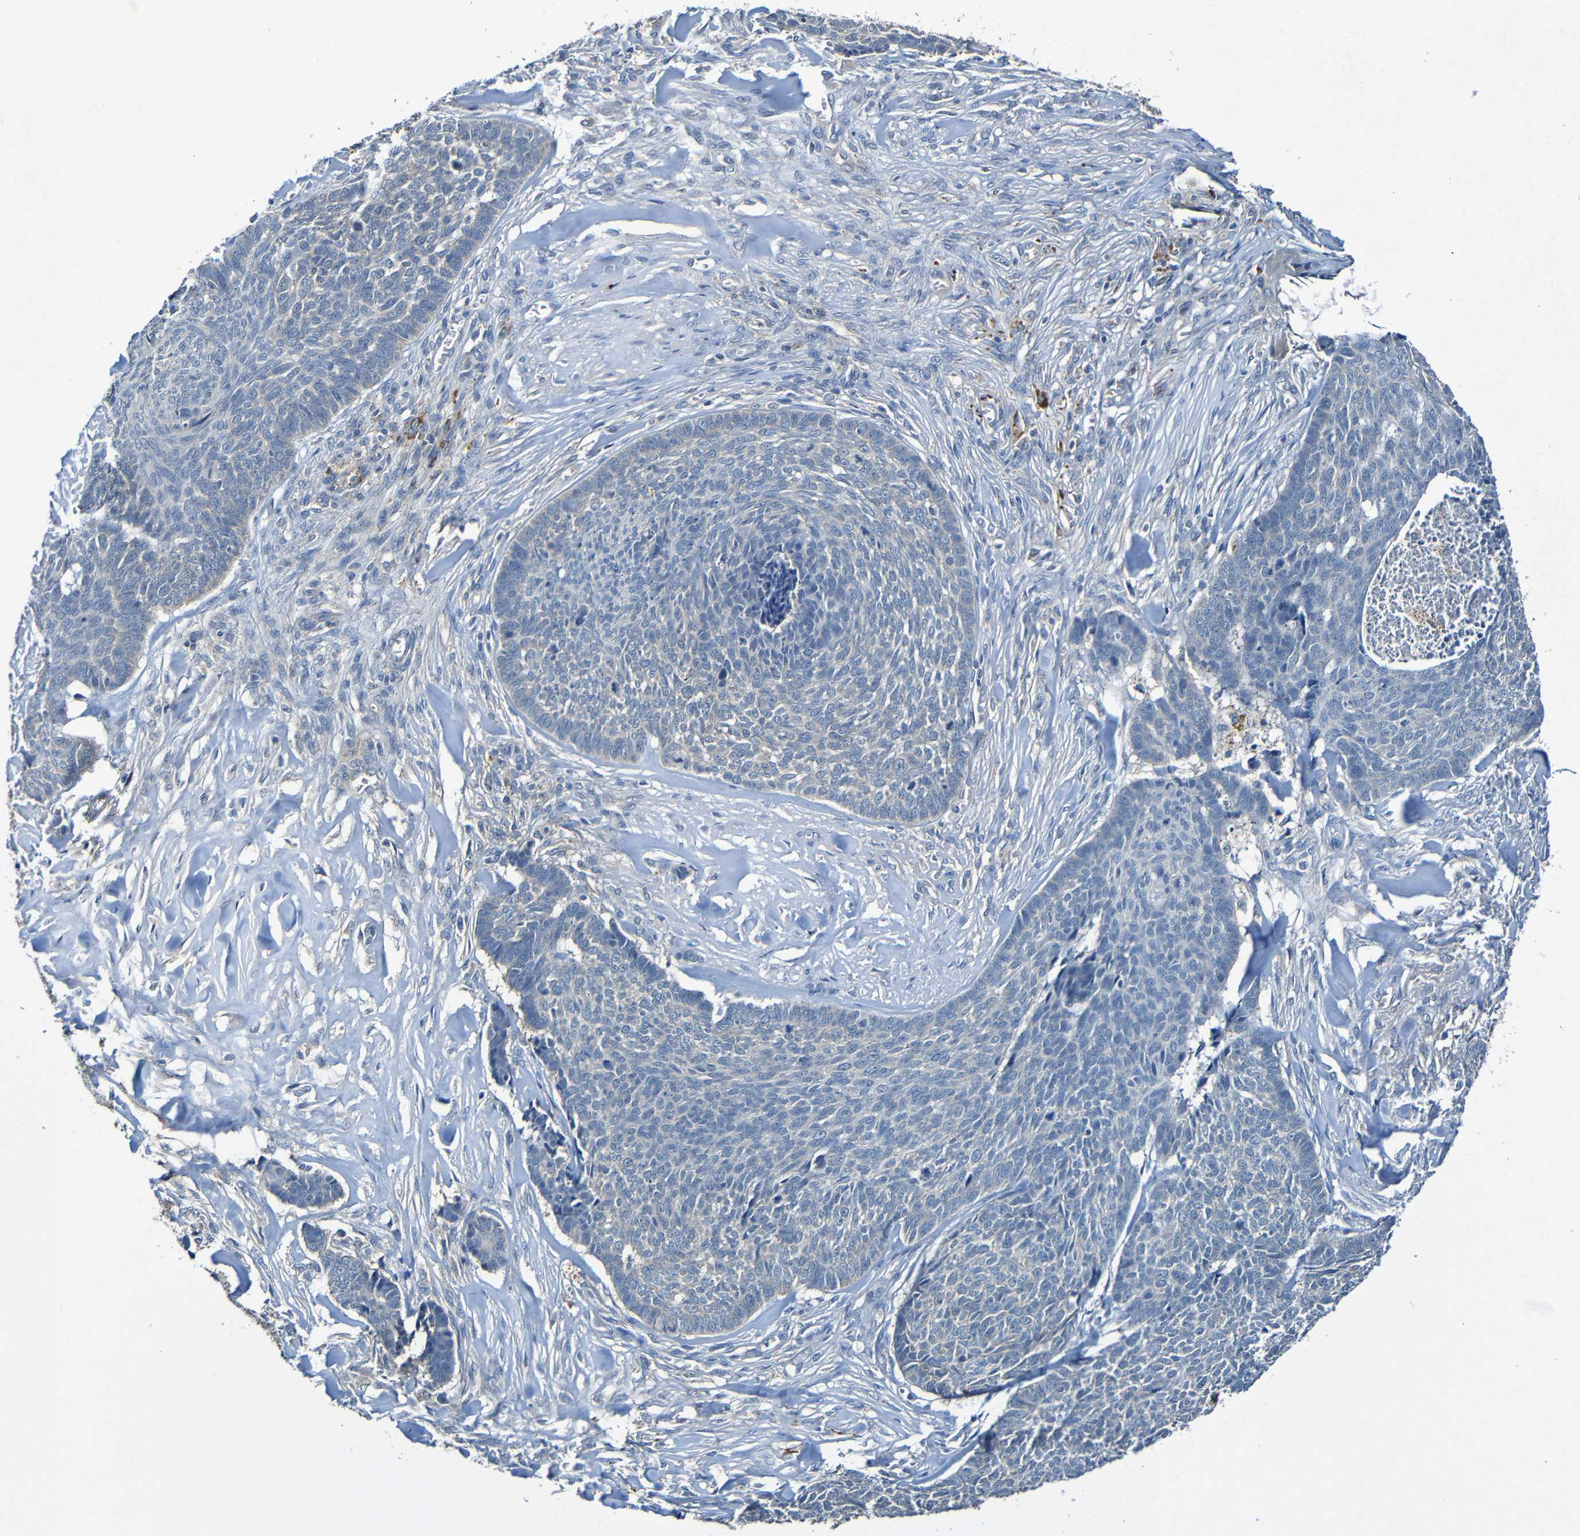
{"staining": {"intensity": "negative", "quantity": "none", "location": "none"}, "tissue": "skin cancer", "cell_type": "Tumor cells", "image_type": "cancer", "snomed": [{"axis": "morphology", "description": "Basal cell carcinoma"}, {"axis": "topography", "description": "Skin"}], "caption": "DAB immunohistochemical staining of human skin cancer (basal cell carcinoma) shows no significant staining in tumor cells.", "gene": "LRRC70", "patient": {"sex": "male", "age": 84}}